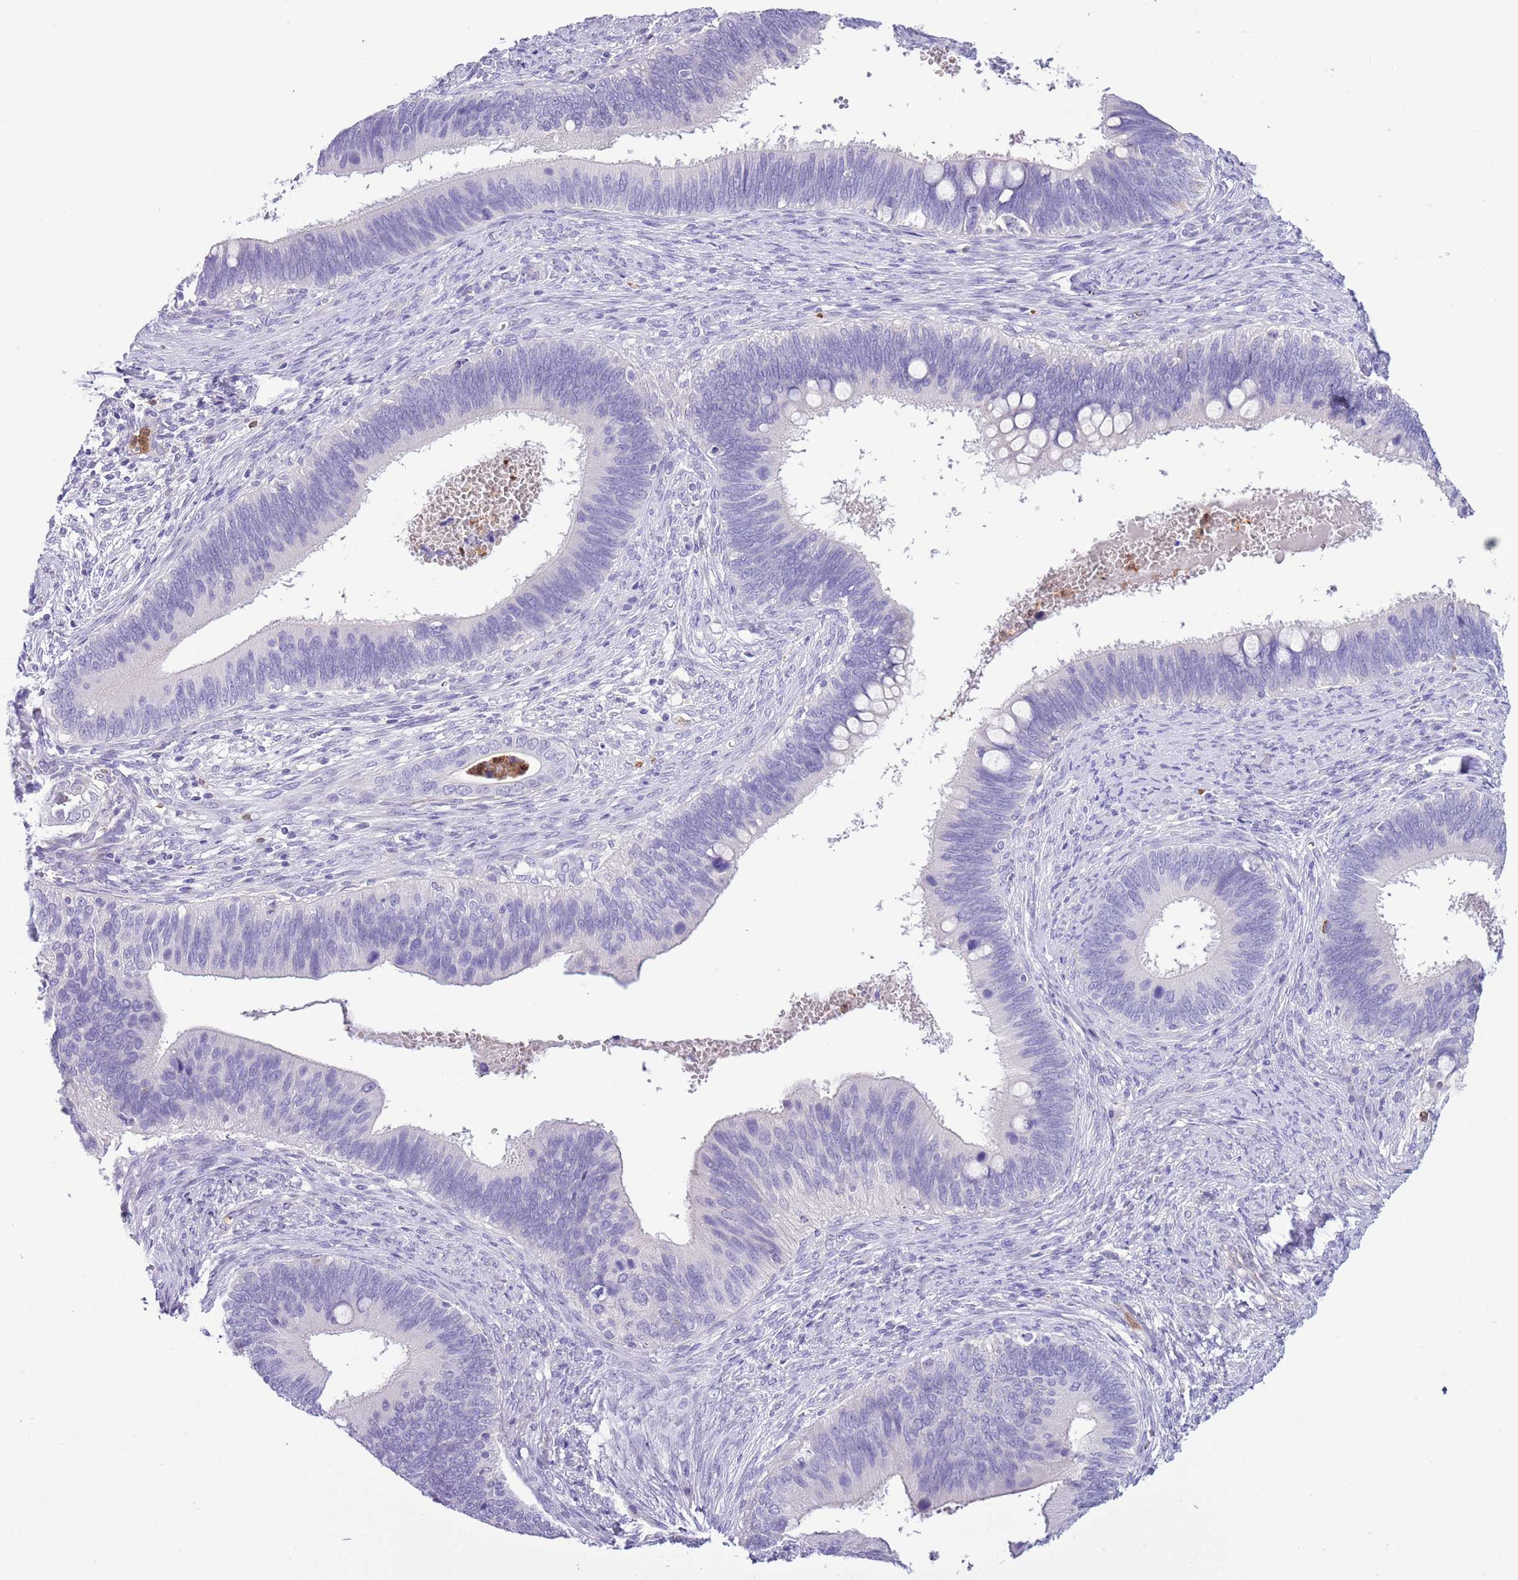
{"staining": {"intensity": "negative", "quantity": "none", "location": "none"}, "tissue": "cervical cancer", "cell_type": "Tumor cells", "image_type": "cancer", "snomed": [{"axis": "morphology", "description": "Adenocarcinoma, NOS"}, {"axis": "topography", "description": "Cervix"}], "caption": "A high-resolution photomicrograph shows IHC staining of cervical cancer (adenocarcinoma), which demonstrates no significant staining in tumor cells.", "gene": "OR6M1", "patient": {"sex": "female", "age": 42}}